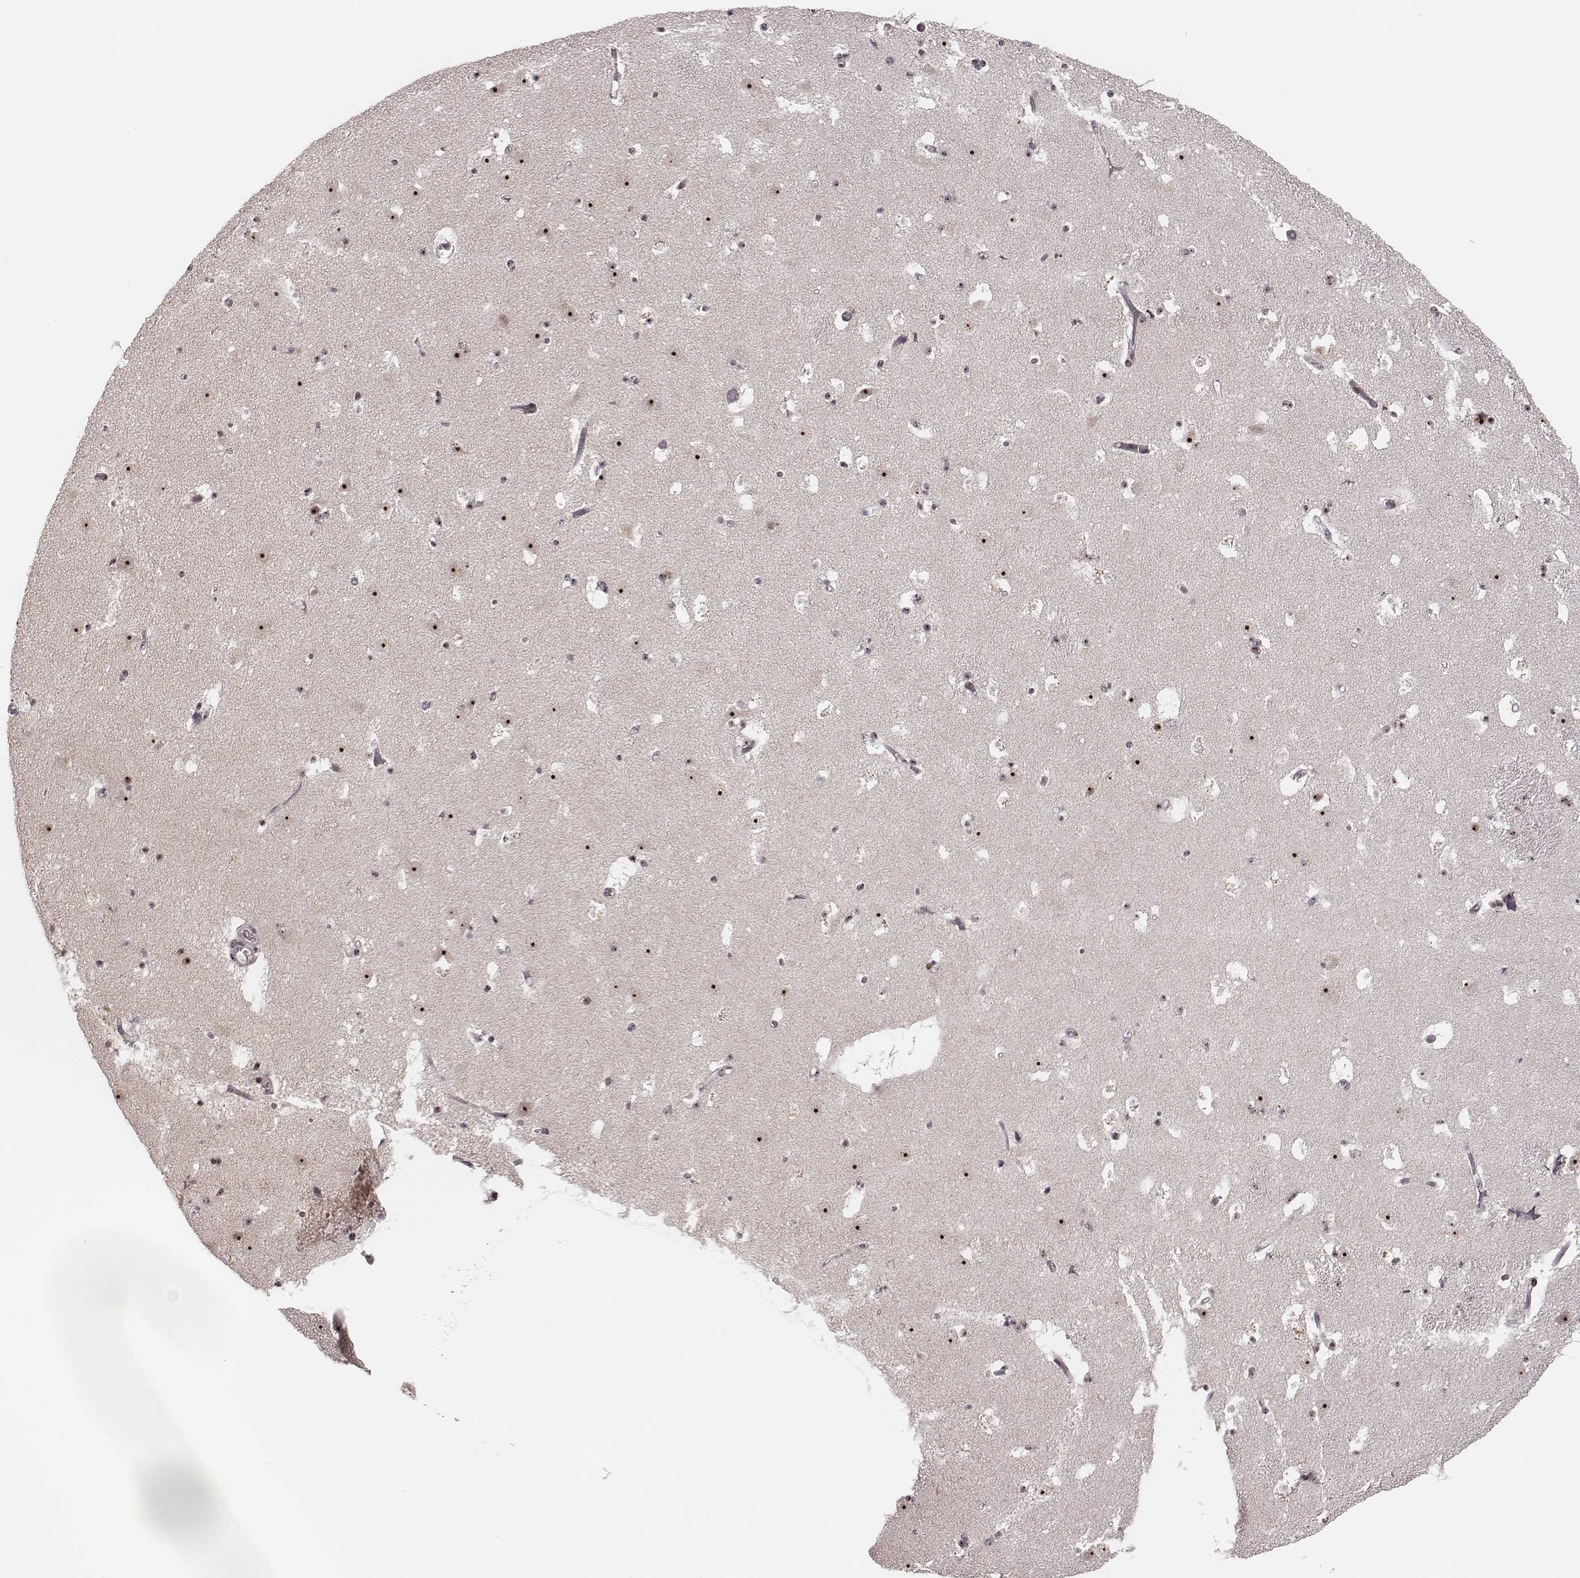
{"staining": {"intensity": "moderate", "quantity": ">75%", "location": "nuclear"}, "tissue": "caudate", "cell_type": "Glial cells", "image_type": "normal", "snomed": [{"axis": "morphology", "description": "Normal tissue, NOS"}, {"axis": "topography", "description": "Lateral ventricle wall"}], "caption": "Moderate nuclear positivity is identified in approximately >75% of glial cells in normal caudate. (IHC, brightfield microscopy, high magnification).", "gene": "NOP56", "patient": {"sex": "female", "age": 42}}